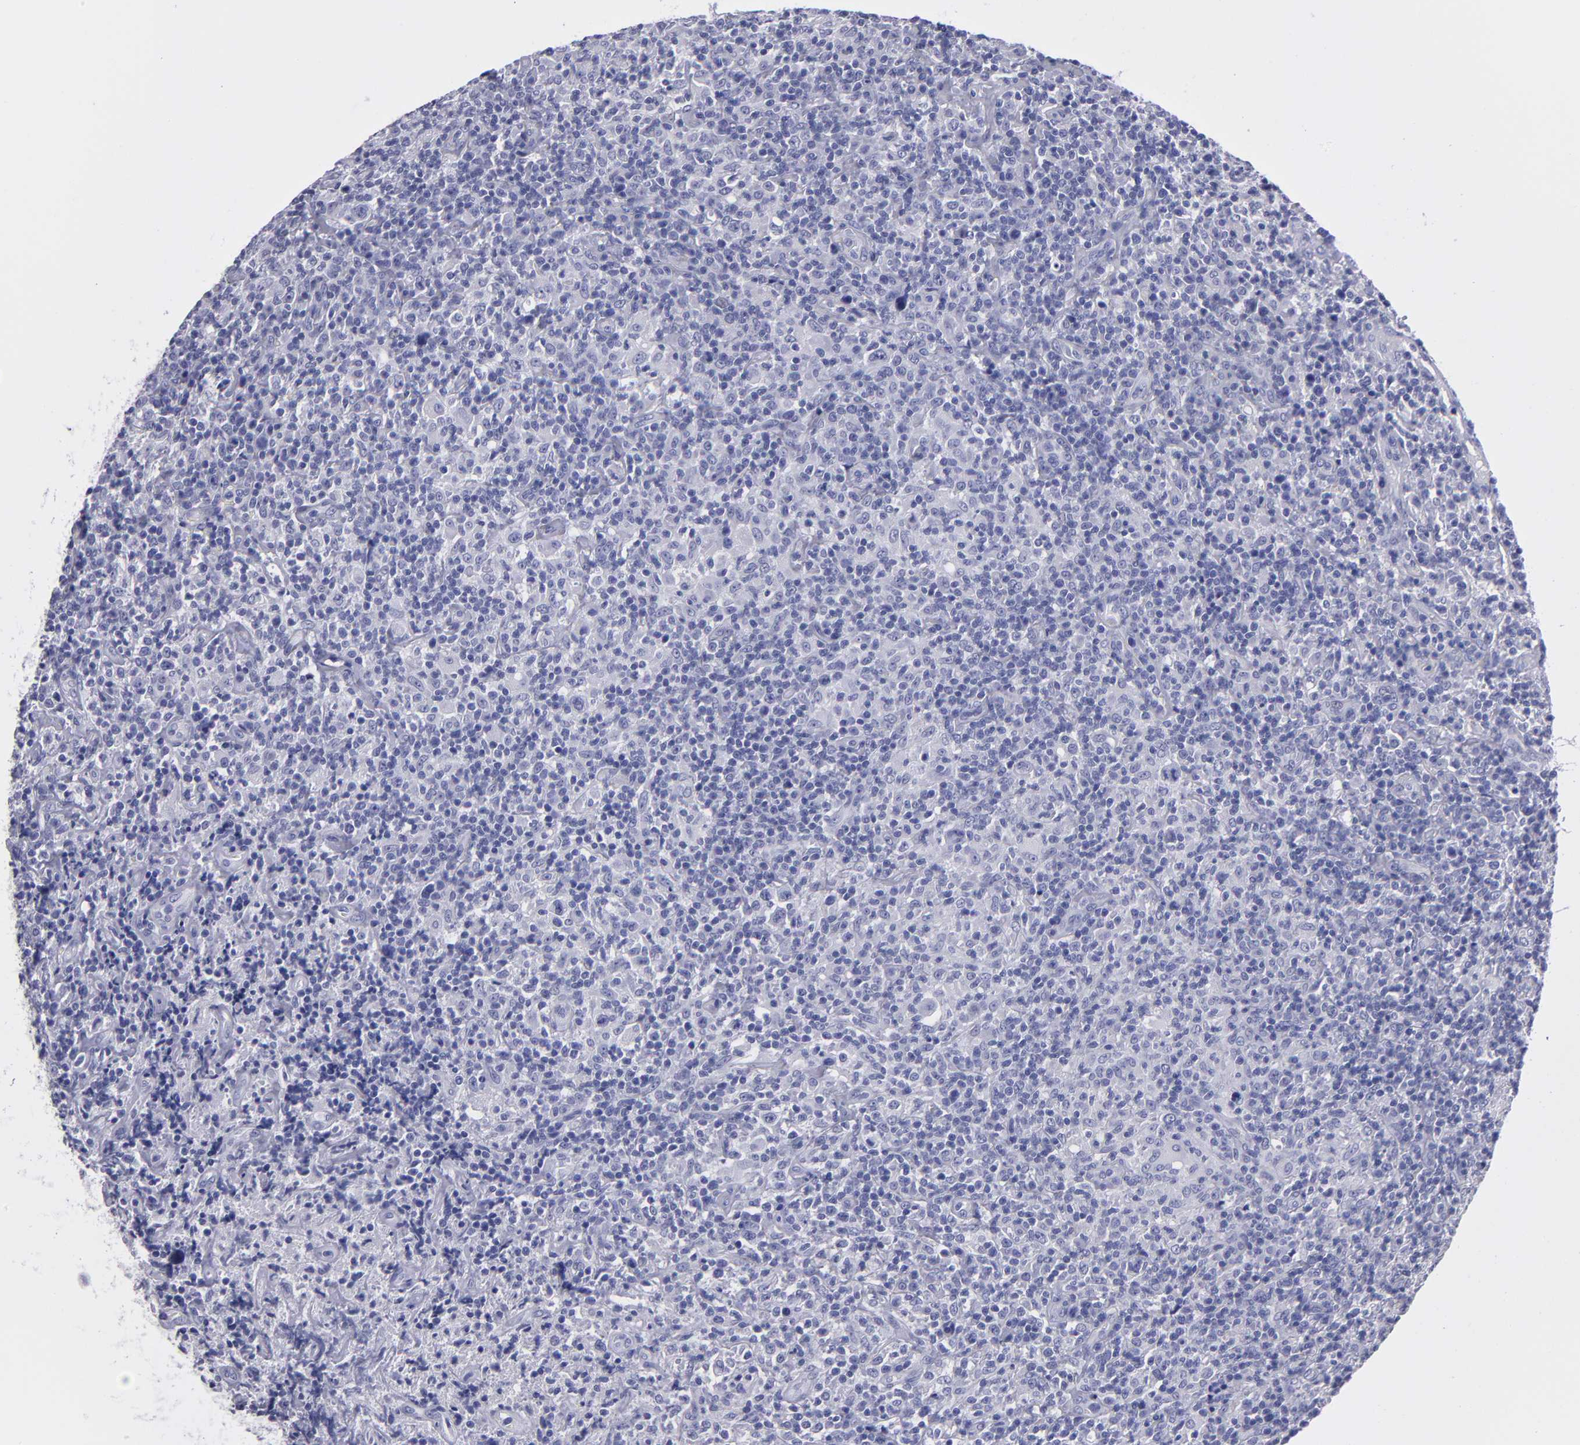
{"staining": {"intensity": "negative", "quantity": "none", "location": "none"}, "tissue": "lymphoma", "cell_type": "Tumor cells", "image_type": "cancer", "snomed": [{"axis": "morphology", "description": "Hodgkin's disease, NOS"}, {"axis": "topography", "description": "Lymph node"}], "caption": "Immunohistochemistry (IHC) histopathology image of lymphoma stained for a protein (brown), which demonstrates no staining in tumor cells.", "gene": "MB", "patient": {"sex": "male", "age": 65}}